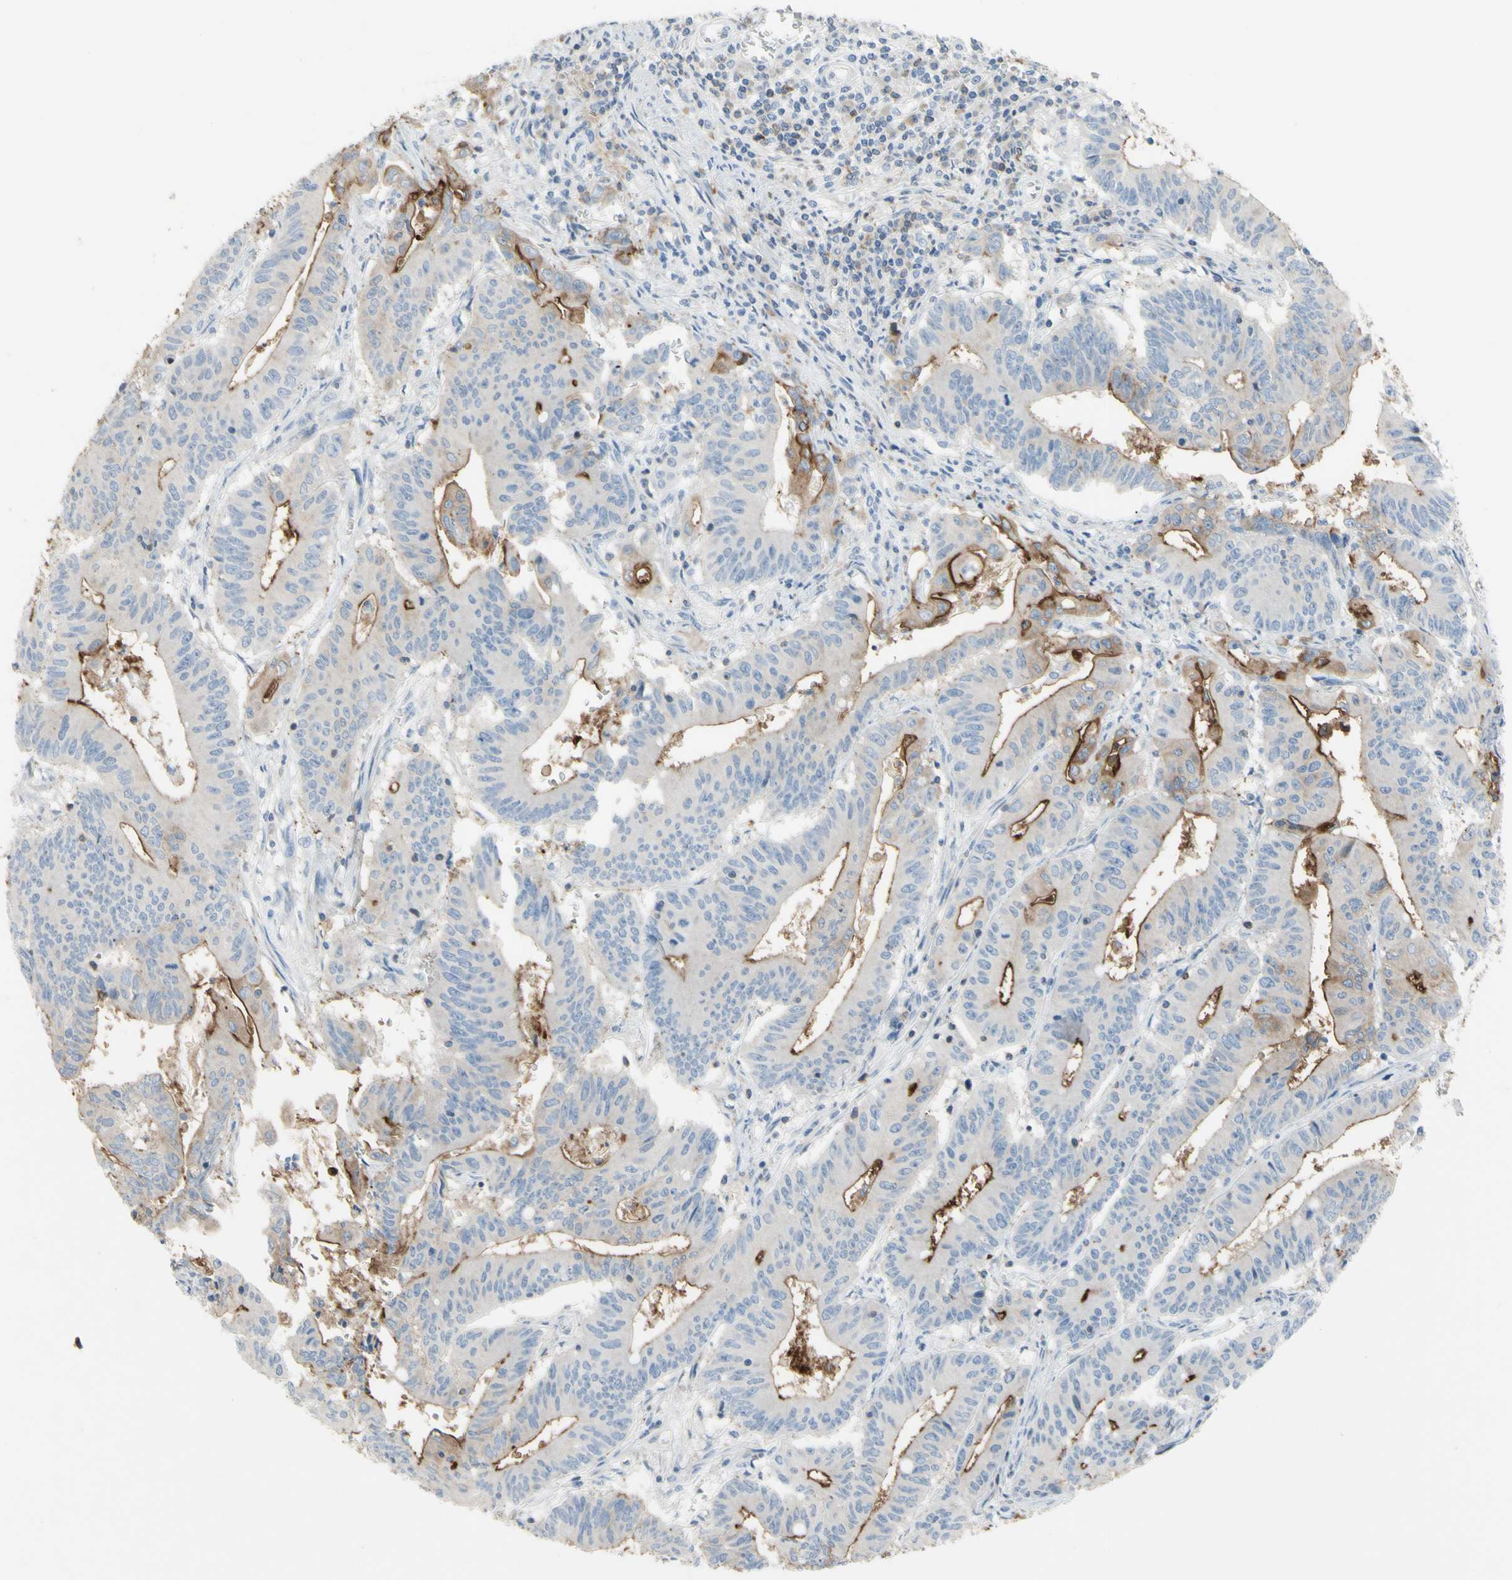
{"staining": {"intensity": "moderate", "quantity": "25%-75%", "location": "cytoplasmic/membranous"}, "tissue": "colorectal cancer", "cell_type": "Tumor cells", "image_type": "cancer", "snomed": [{"axis": "morphology", "description": "Adenocarcinoma, NOS"}, {"axis": "topography", "description": "Colon"}], "caption": "DAB (3,3'-diaminobenzidine) immunohistochemical staining of colorectal adenocarcinoma displays moderate cytoplasmic/membranous protein positivity in about 25%-75% of tumor cells.", "gene": "MUC1", "patient": {"sex": "male", "age": 45}}